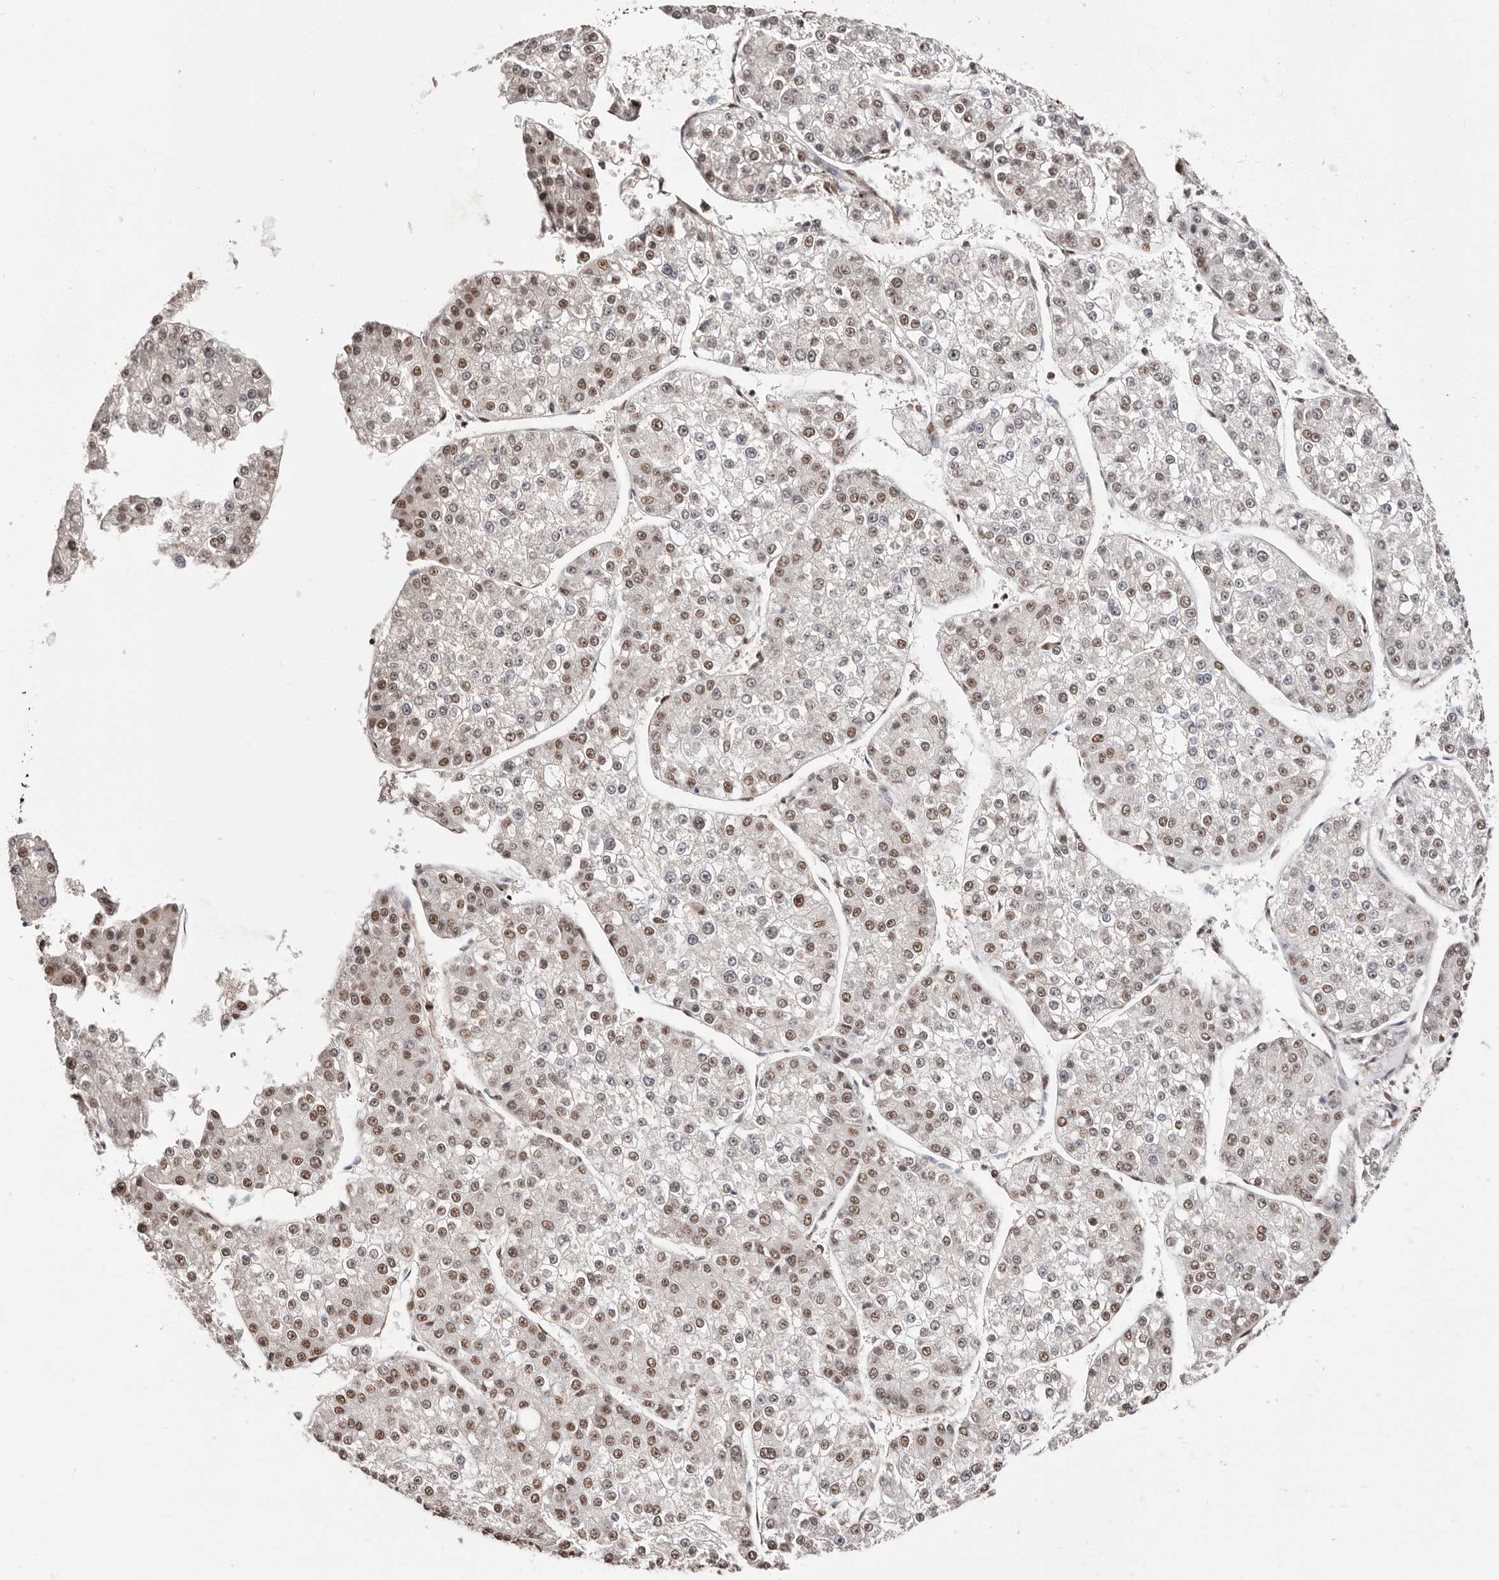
{"staining": {"intensity": "moderate", "quantity": "25%-75%", "location": "nuclear"}, "tissue": "liver cancer", "cell_type": "Tumor cells", "image_type": "cancer", "snomed": [{"axis": "morphology", "description": "Carcinoma, Hepatocellular, NOS"}, {"axis": "topography", "description": "Liver"}], "caption": "Brown immunohistochemical staining in human liver cancer exhibits moderate nuclear positivity in approximately 25%-75% of tumor cells. The staining is performed using DAB (3,3'-diaminobenzidine) brown chromogen to label protein expression. The nuclei are counter-stained blue using hematoxylin.", "gene": "BICRAL", "patient": {"sex": "female", "age": 73}}